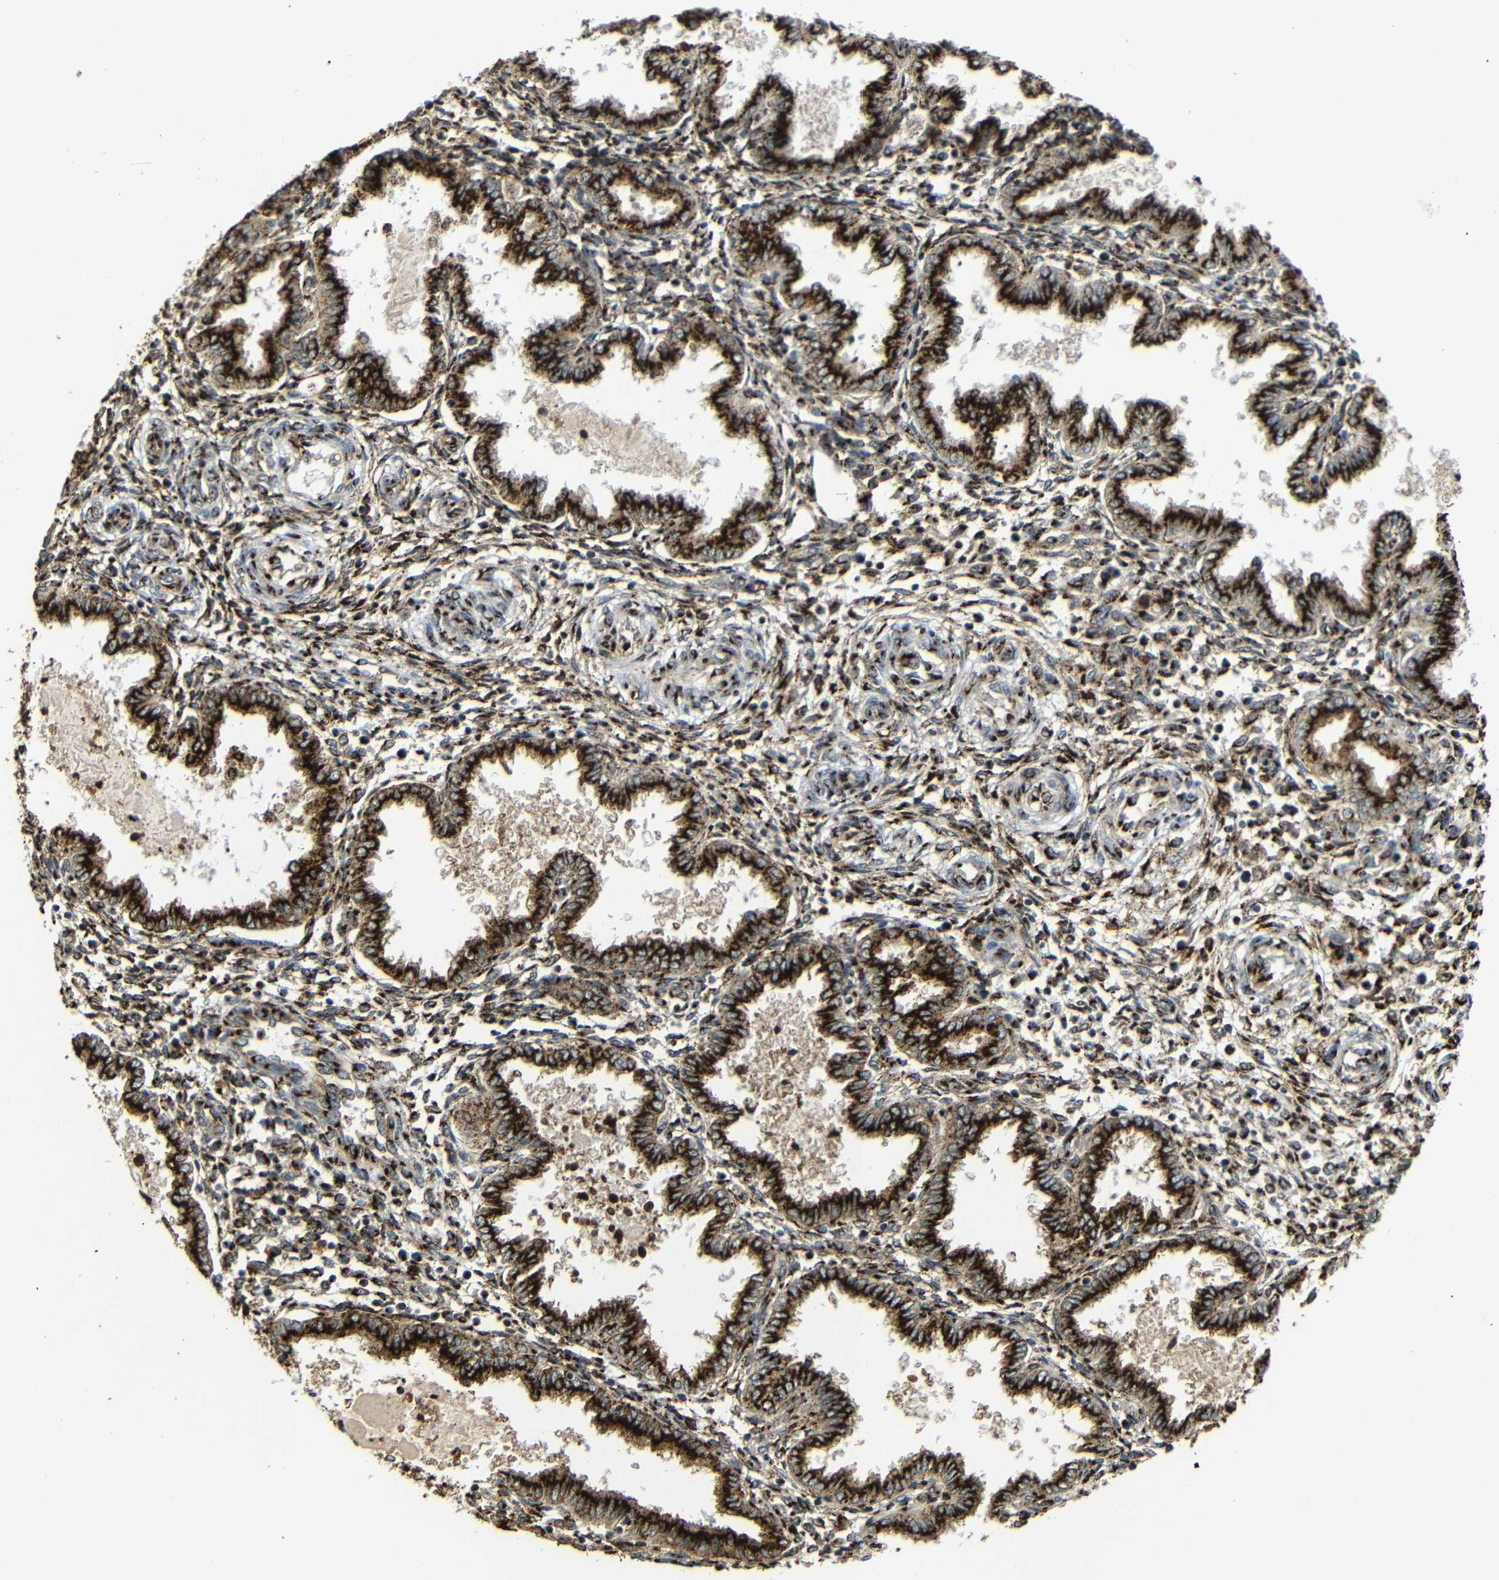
{"staining": {"intensity": "strong", "quantity": ">75%", "location": "cytoplasmic/membranous"}, "tissue": "endometrium", "cell_type": "Cells in endometrial stroma", "image_type": "normal", "snomed": [{"axis": "morphology", "description": "Normal tissue, NOS"}, {"axis": "topography", "description": "Endometrium"}], "caption": "Cells in endometrial stroma reveal high levels of strong cytoplasmic/membranous expression in about >75% of cells in benign human endometrium.", "gene": "TGOLN2", "patient": {"sex": "female", "age": 33}}